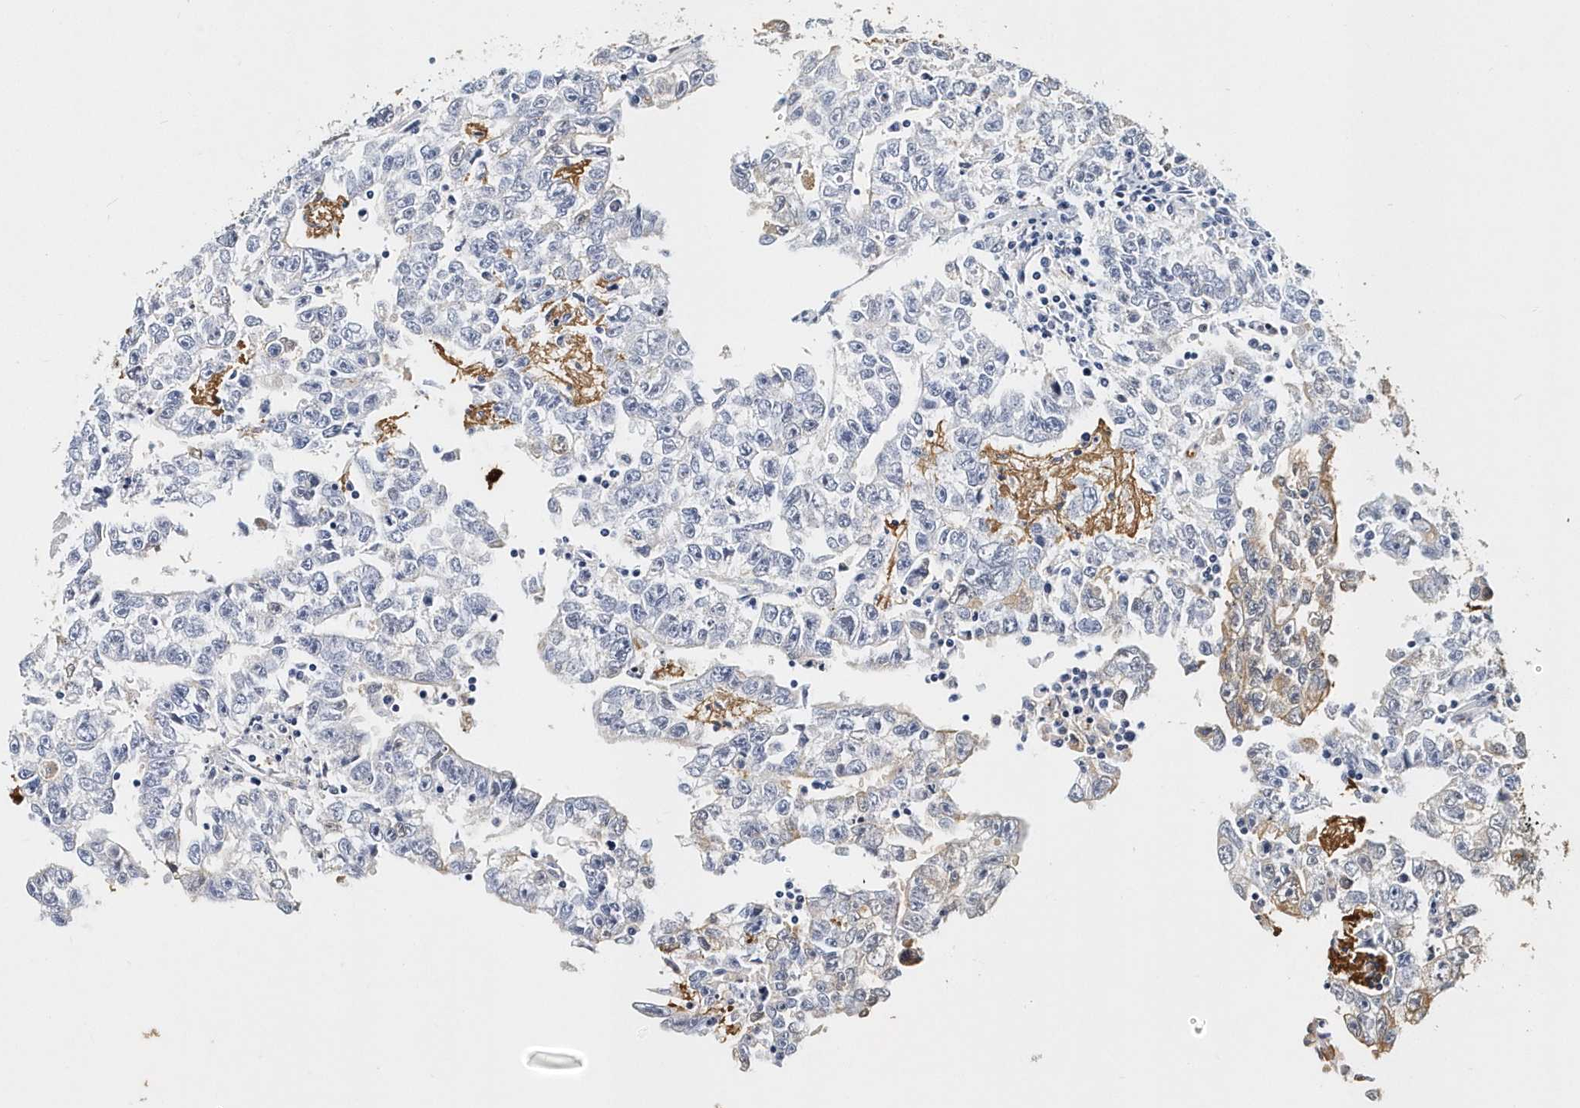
{"staining": {"intensity": "negative", "quantity": "none", "location": "none"}, "tissue": "testis cancer", "cell_type": "Tumor cells", "image_type": "cancer", "snomed": [{"axis": "morphology", "description": "Carcinoma, Embryonal, NOS"}, {"axis": "topography", "description": "Testis"}], "caption": "Tumor cells are negative for protein expression in human testis embryonal carcinoma. (DAB (3,3'-diaminobenzidine) IHC visualized using brightfield microscopy, high magnification).", "gene": "ITGA2B", "patient": {"sex": "male", "age": 25}}